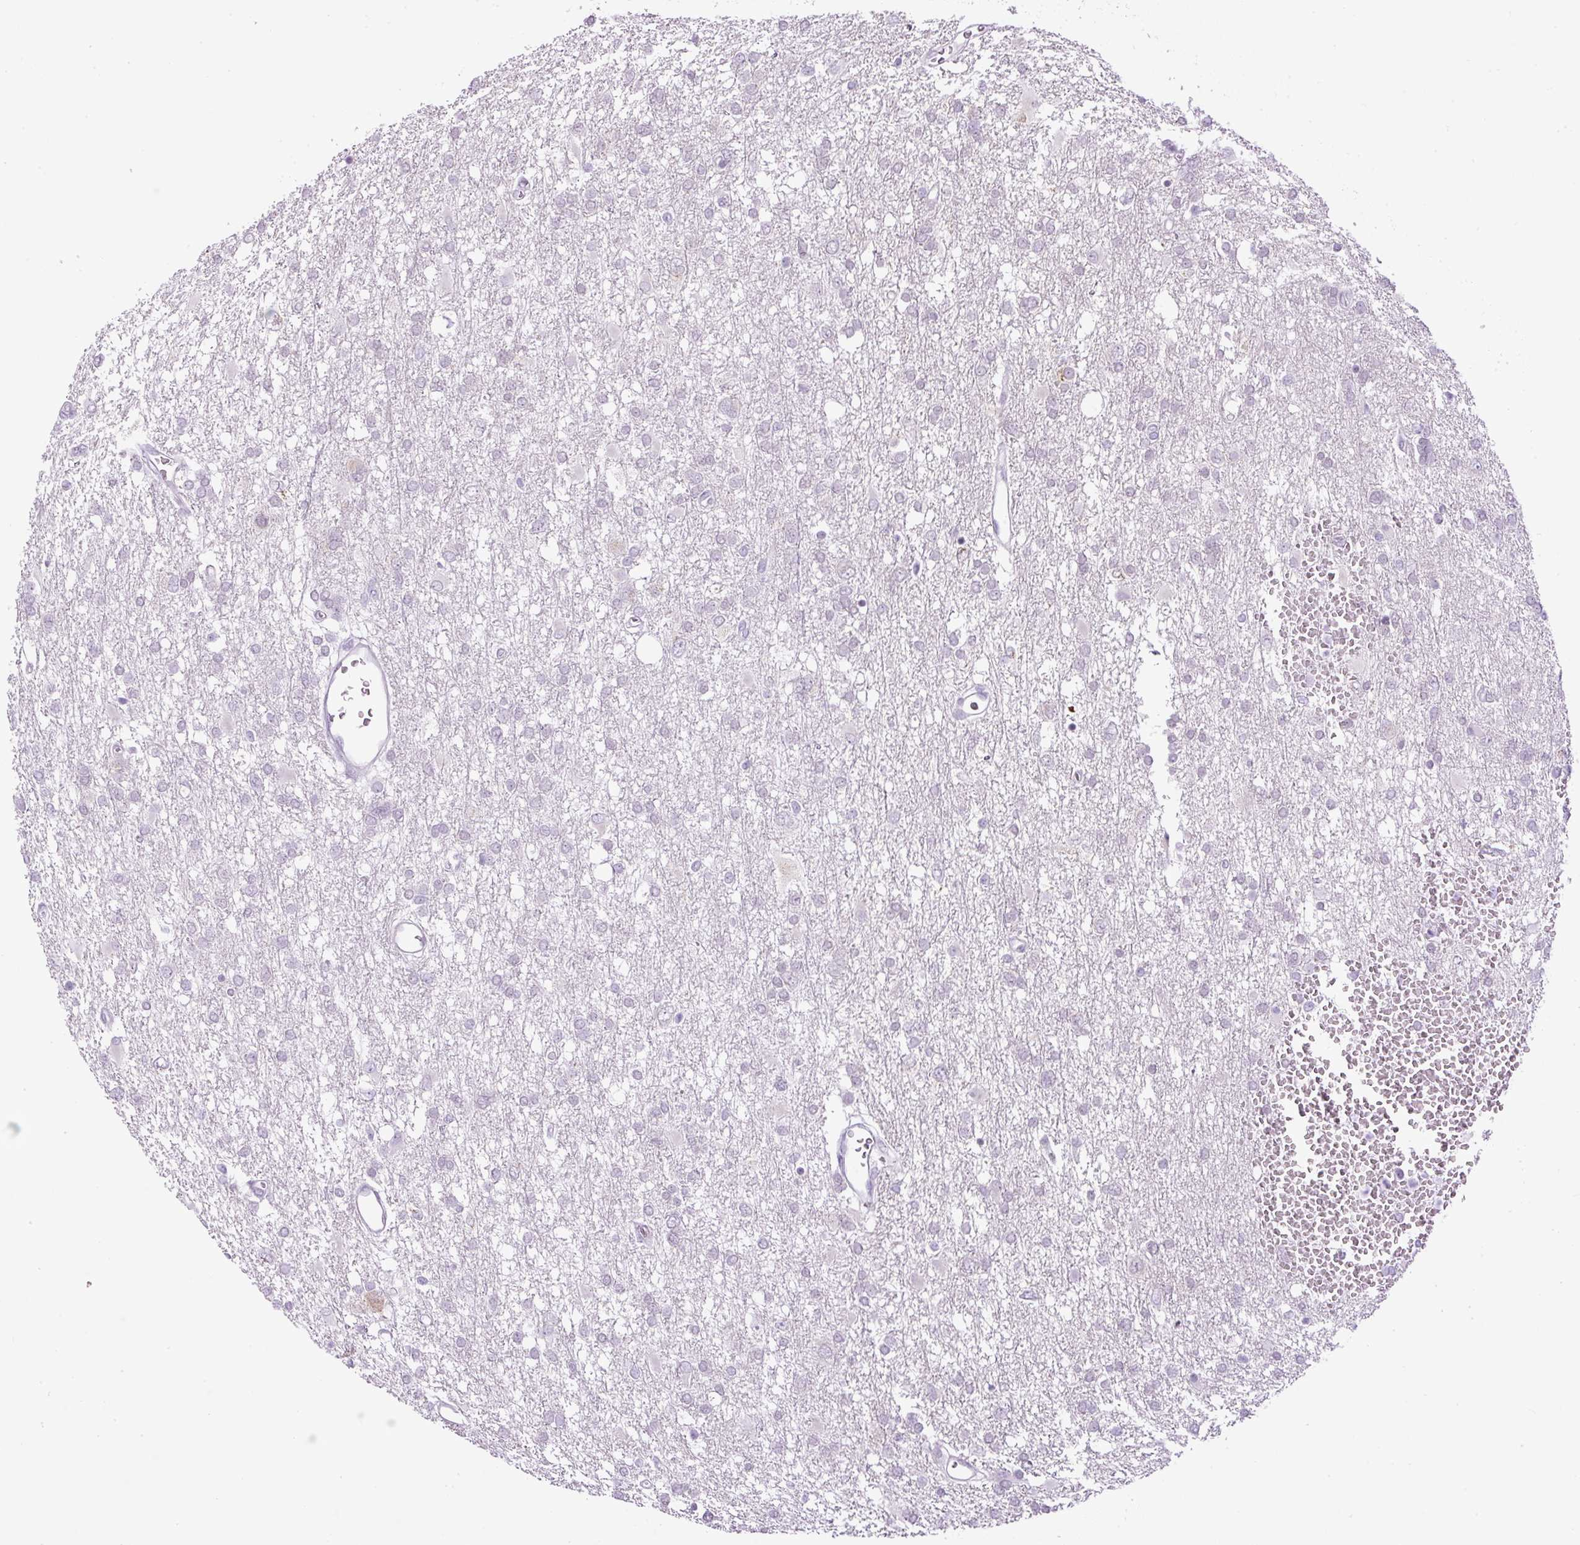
{"staining": {"intensity": "negative", "quantity": "none", "location": "none"}, "tissue": "glioma", "cell_type": "Tumor cells", "image_type": "cancer", "snomed": [{"axis": "morphology", "description": "Glioma, malignant, High grade"}, {"axis": "topography", "description": "Brain"}], "caption": "A high-resolution histopathology image shows immunohistochemistry staining of glioma, which shows no significant expression in tumor cells.", "gene": "RHBDD2", "patient": {"sex": "male", "age": 61}}